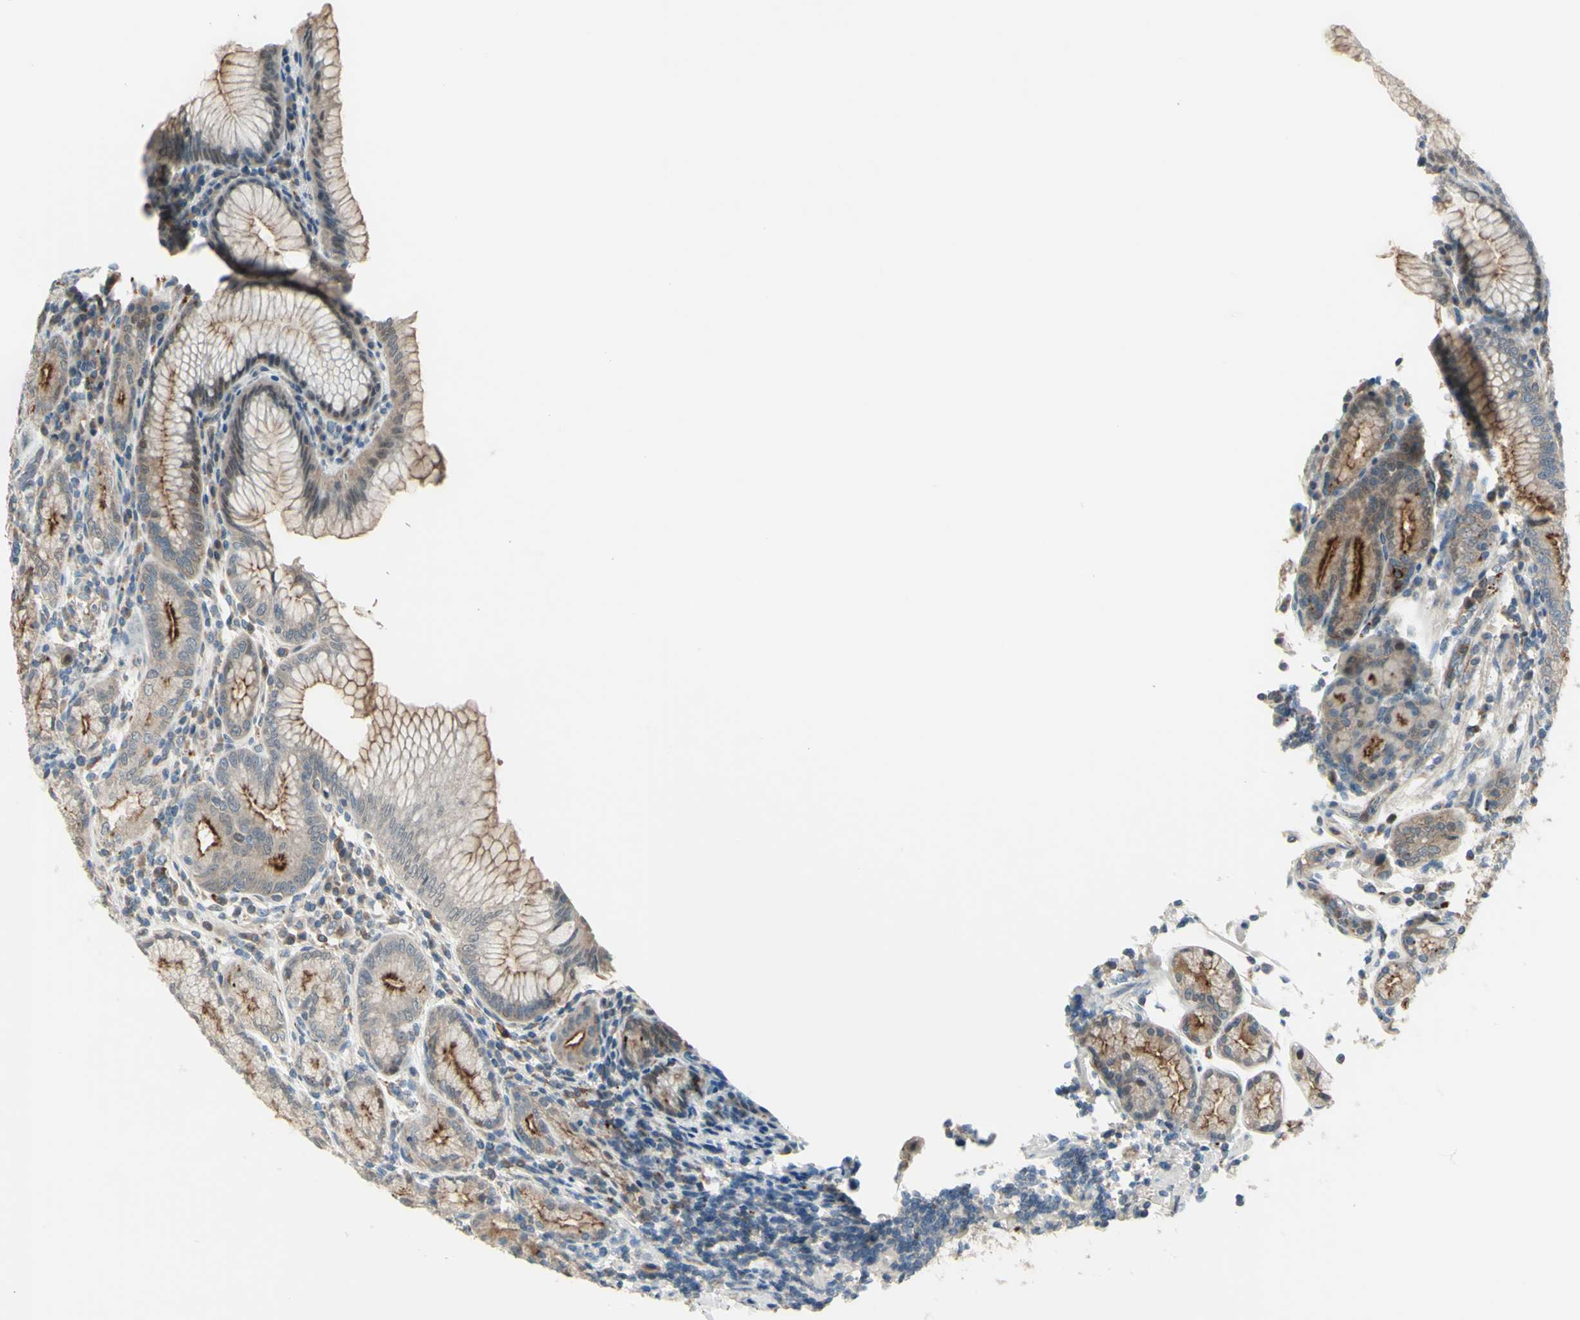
{"staining": {"intensity": "moderate", "quantity": "25%-75%", "location": "nuclear"}, "tissue": "stomach", "cell_type": "Glandular cells", "image_type": "normal", "snomed": [{"axis": "morphology", "description": "Normal tissue, NOS"}, {"axis": "topography", "description": "Stomach, lower"}], "caption": "Moderate nuclear protein expression is seen in approximately 25%-75% of glandular cells in stomach.", "gene": "LMTK2", "patient": {"sex": "female", "age": 76}}